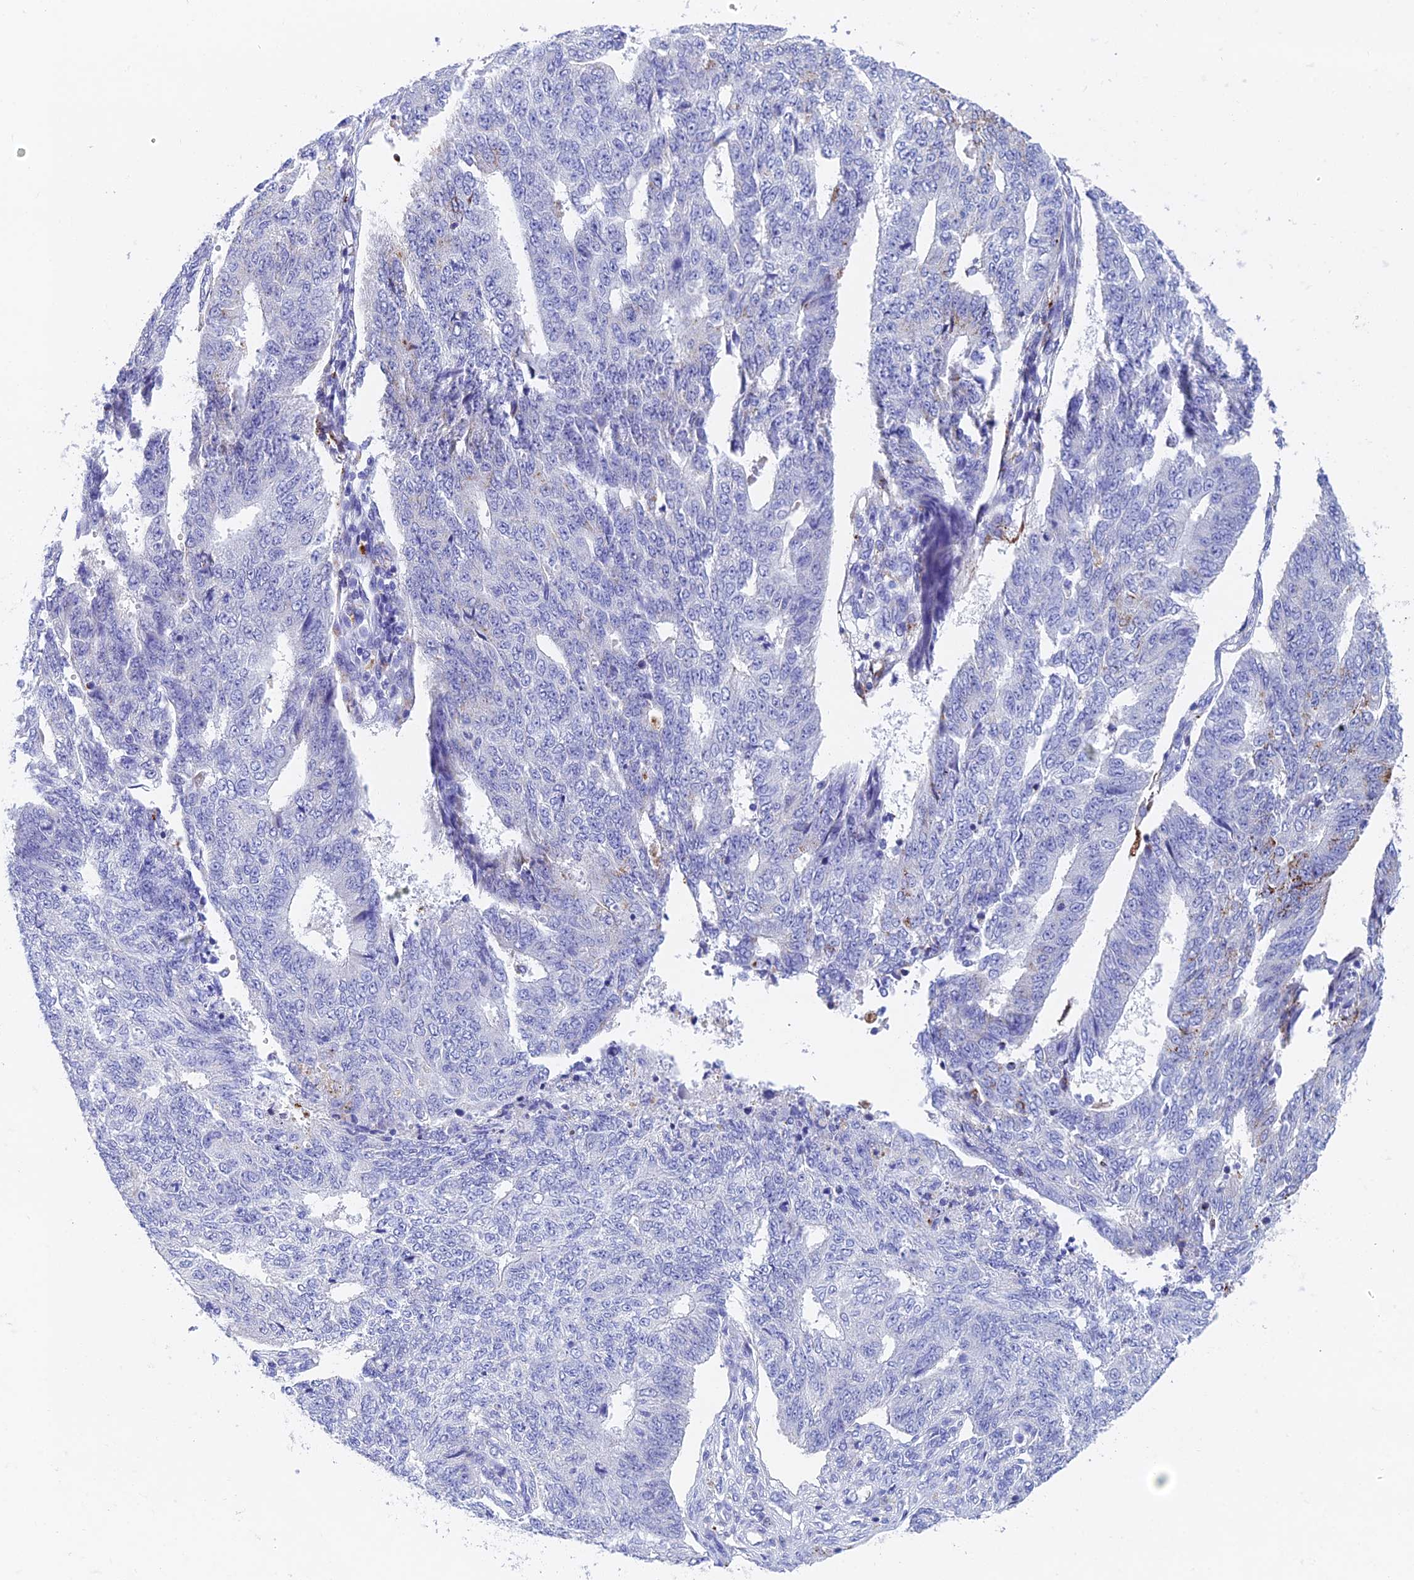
{"staining": {"intensity": "negative", "quantity": "none", "location": "none"}, "tissue": "endometrial cancer", "cell_type": "Tumor cells", "image_type": "cancer", "snomed": [{"axis": "morphology", "description": "Adenocarcinoma, NOS"}, {"axis": "topography", "description": "Endometrium"}], "caption": "High power microscopy image of an immunohistochemistry histopathology image of endometrial cancer (adenocarcinoma), revealing no significant staining in tumor cells.", "gene": "ADAMTS13", "patient": {"sex": "female", "age": 32}}